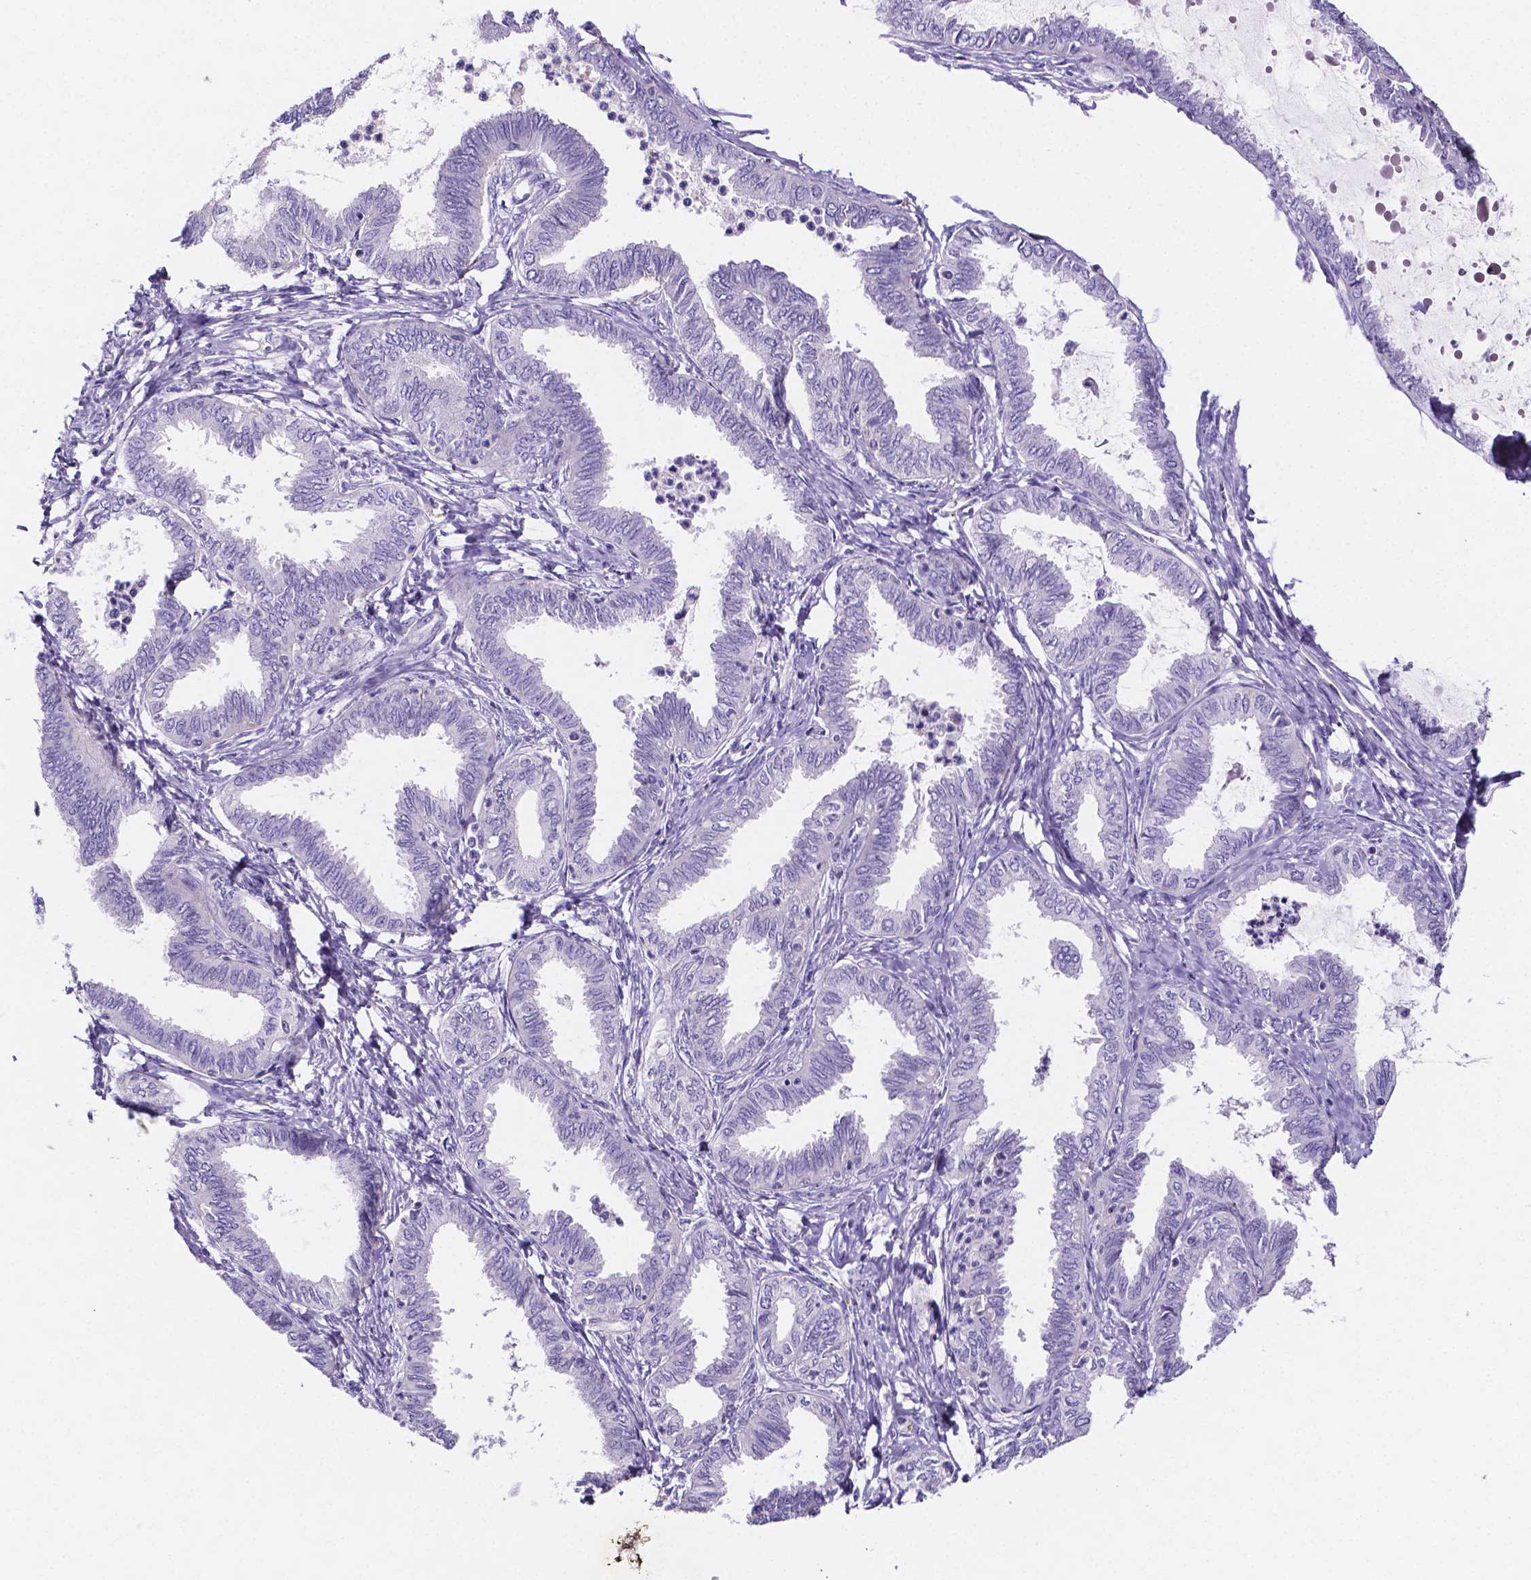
{"staining": {"intensity": "negative", "quantity": "none", "location": "none"}, "tissue": "colorectal cancer", "cell_type": "Tumor cells", "image_type": "cancer", "snomed": [{"axis": "morphology", "description": "Adenocarcinoma, NOS"}, {"axis": "topography", "description": "Colon"}], "caption": "DAB immunohistochemical staining of human colorectal cancer (adenocarcinoma) exhibits no significant staining in tumor cells. (DAB IHC visualized using brightfield microscopy, high magnification).", "gene": "NRGN", "patient": {"sex": "female", "age": 78}}